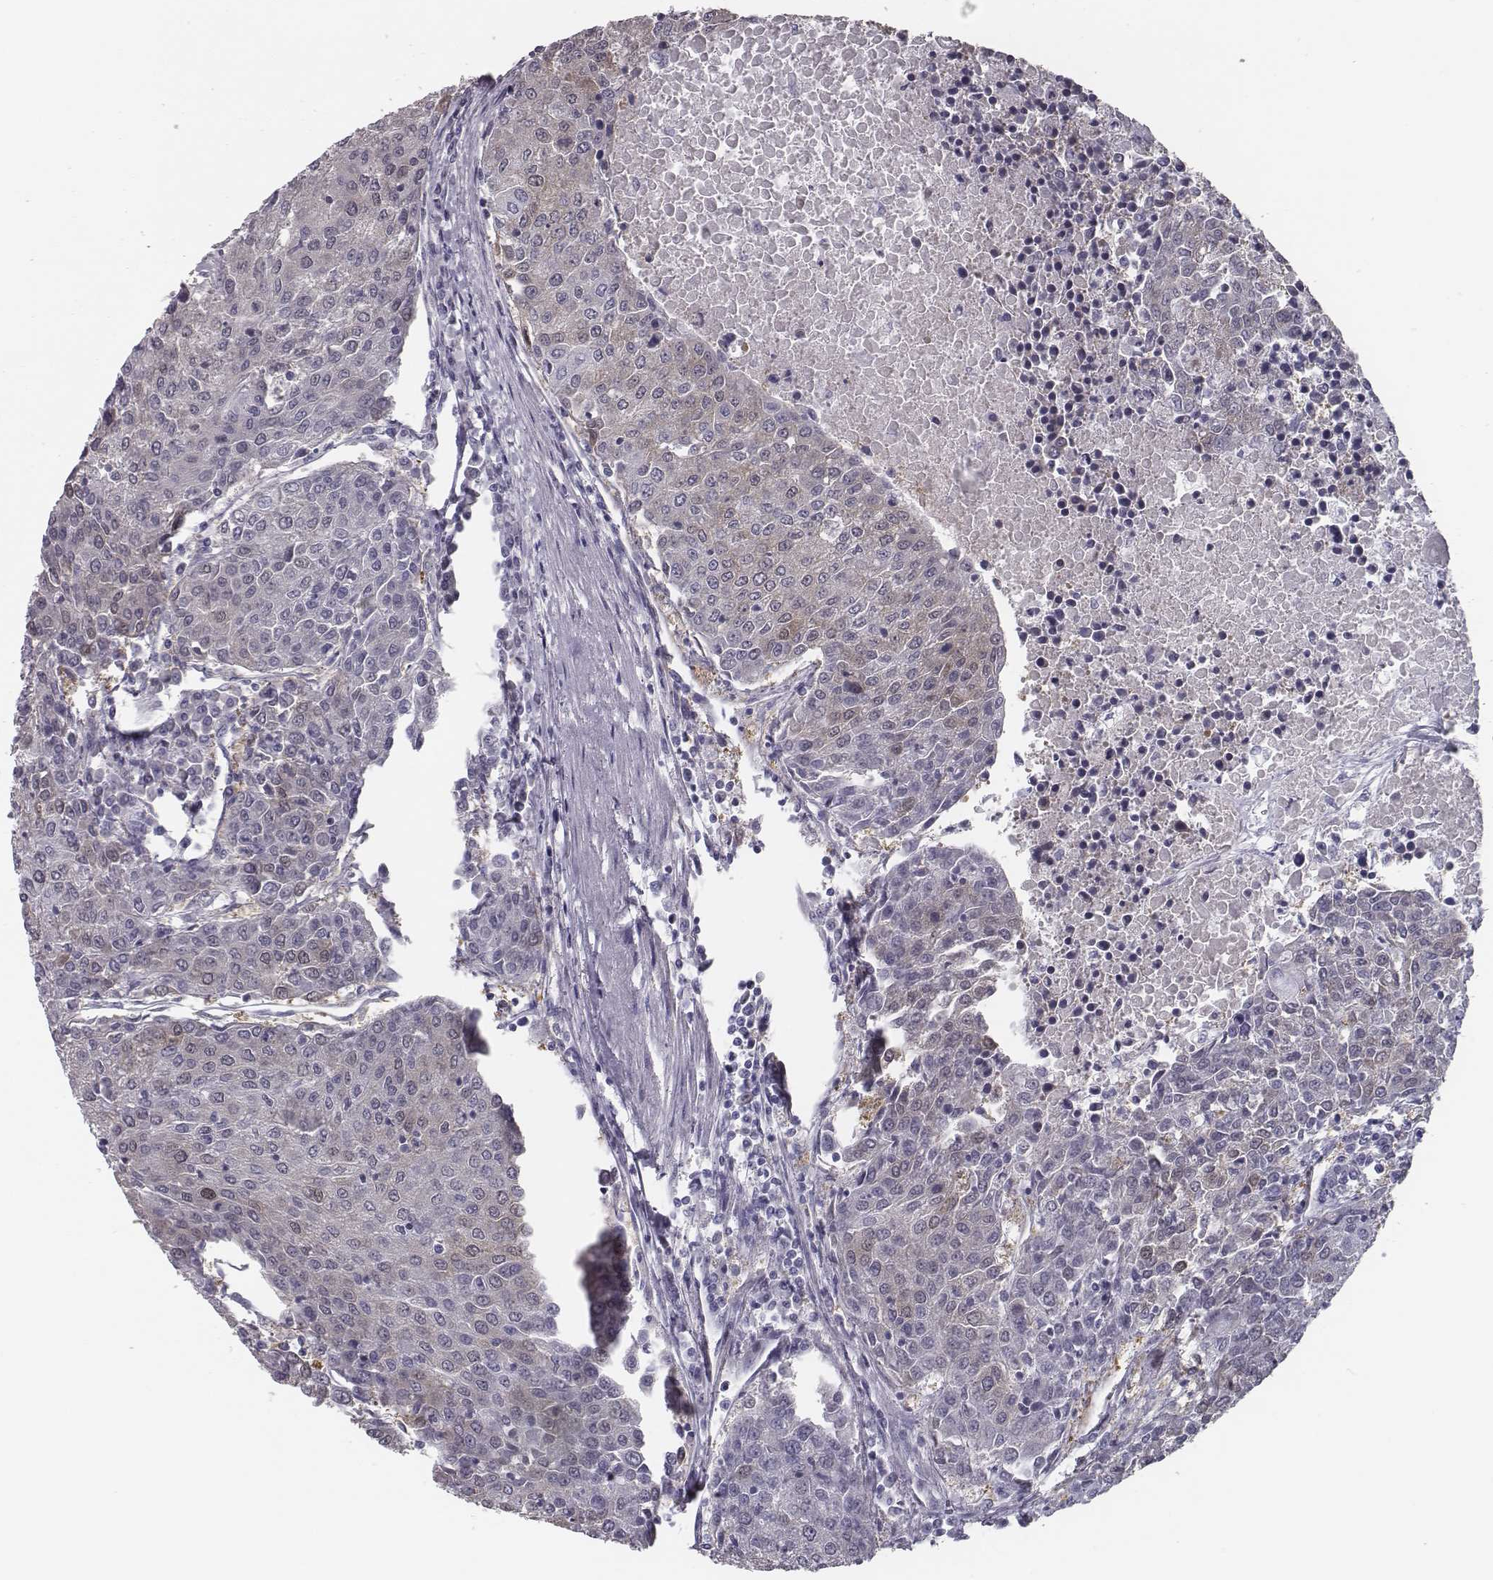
{"staining": {"intensity": "negative", "quantity": "none", "location": "none"}, "tissue": "urothelial cancer", "cell_type": "Tumor cells", "image_type": "cancer", "snomed": [{"axis": "morphology", "description": "Urothelial carcinoma, High grade"}, {"axis": "topography", "description": "Urinary bladder"}], "caption": "This histopathology image is of high-grade urothelial carcinoma stained with immunohistochemistry (IHC) to label a protein in brown with the nuclei are counter-stained blue. There is no staining in tumor cells.", "gene": "ISYNA1", "patient": {"sex": "female", "age": 85}}